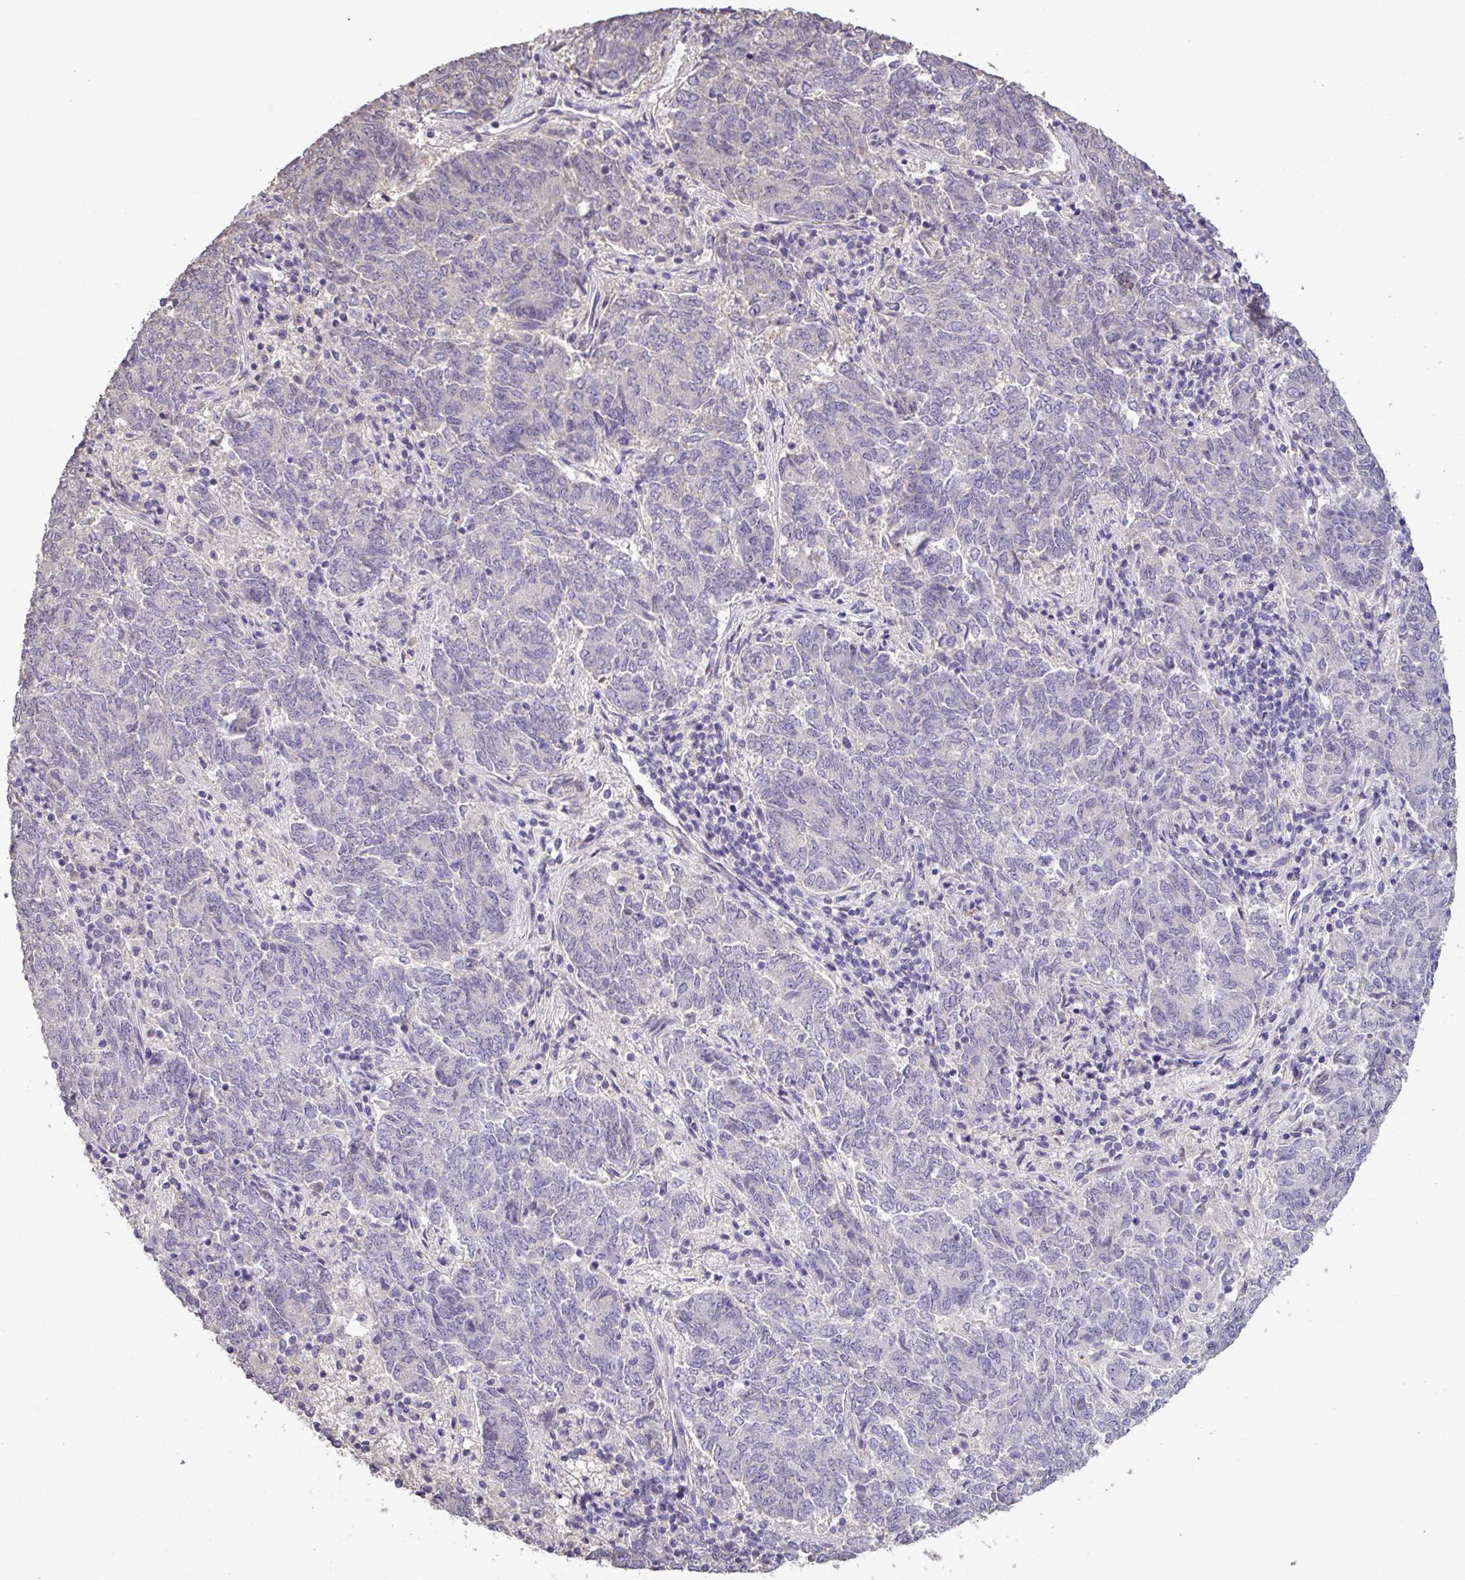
{"staining": {"intensity": "negative", "quantity": "none", "location": "none"}, "tissue": "endometrial cancer", "cell_type": "Tumor cells", "image_type": "cancer", "snomed": [{"axis": "morphology", "description": "Adenocarcinoma, NOS"}, {"axis": "topography", "description": "Endometrium"}], "caption": "The histopathology image reveals no significant expression in tumor cells of adenocarcinoma (endometrial).", "gene": "ISLR", "patient": {"sex": "female", "age": 80}}